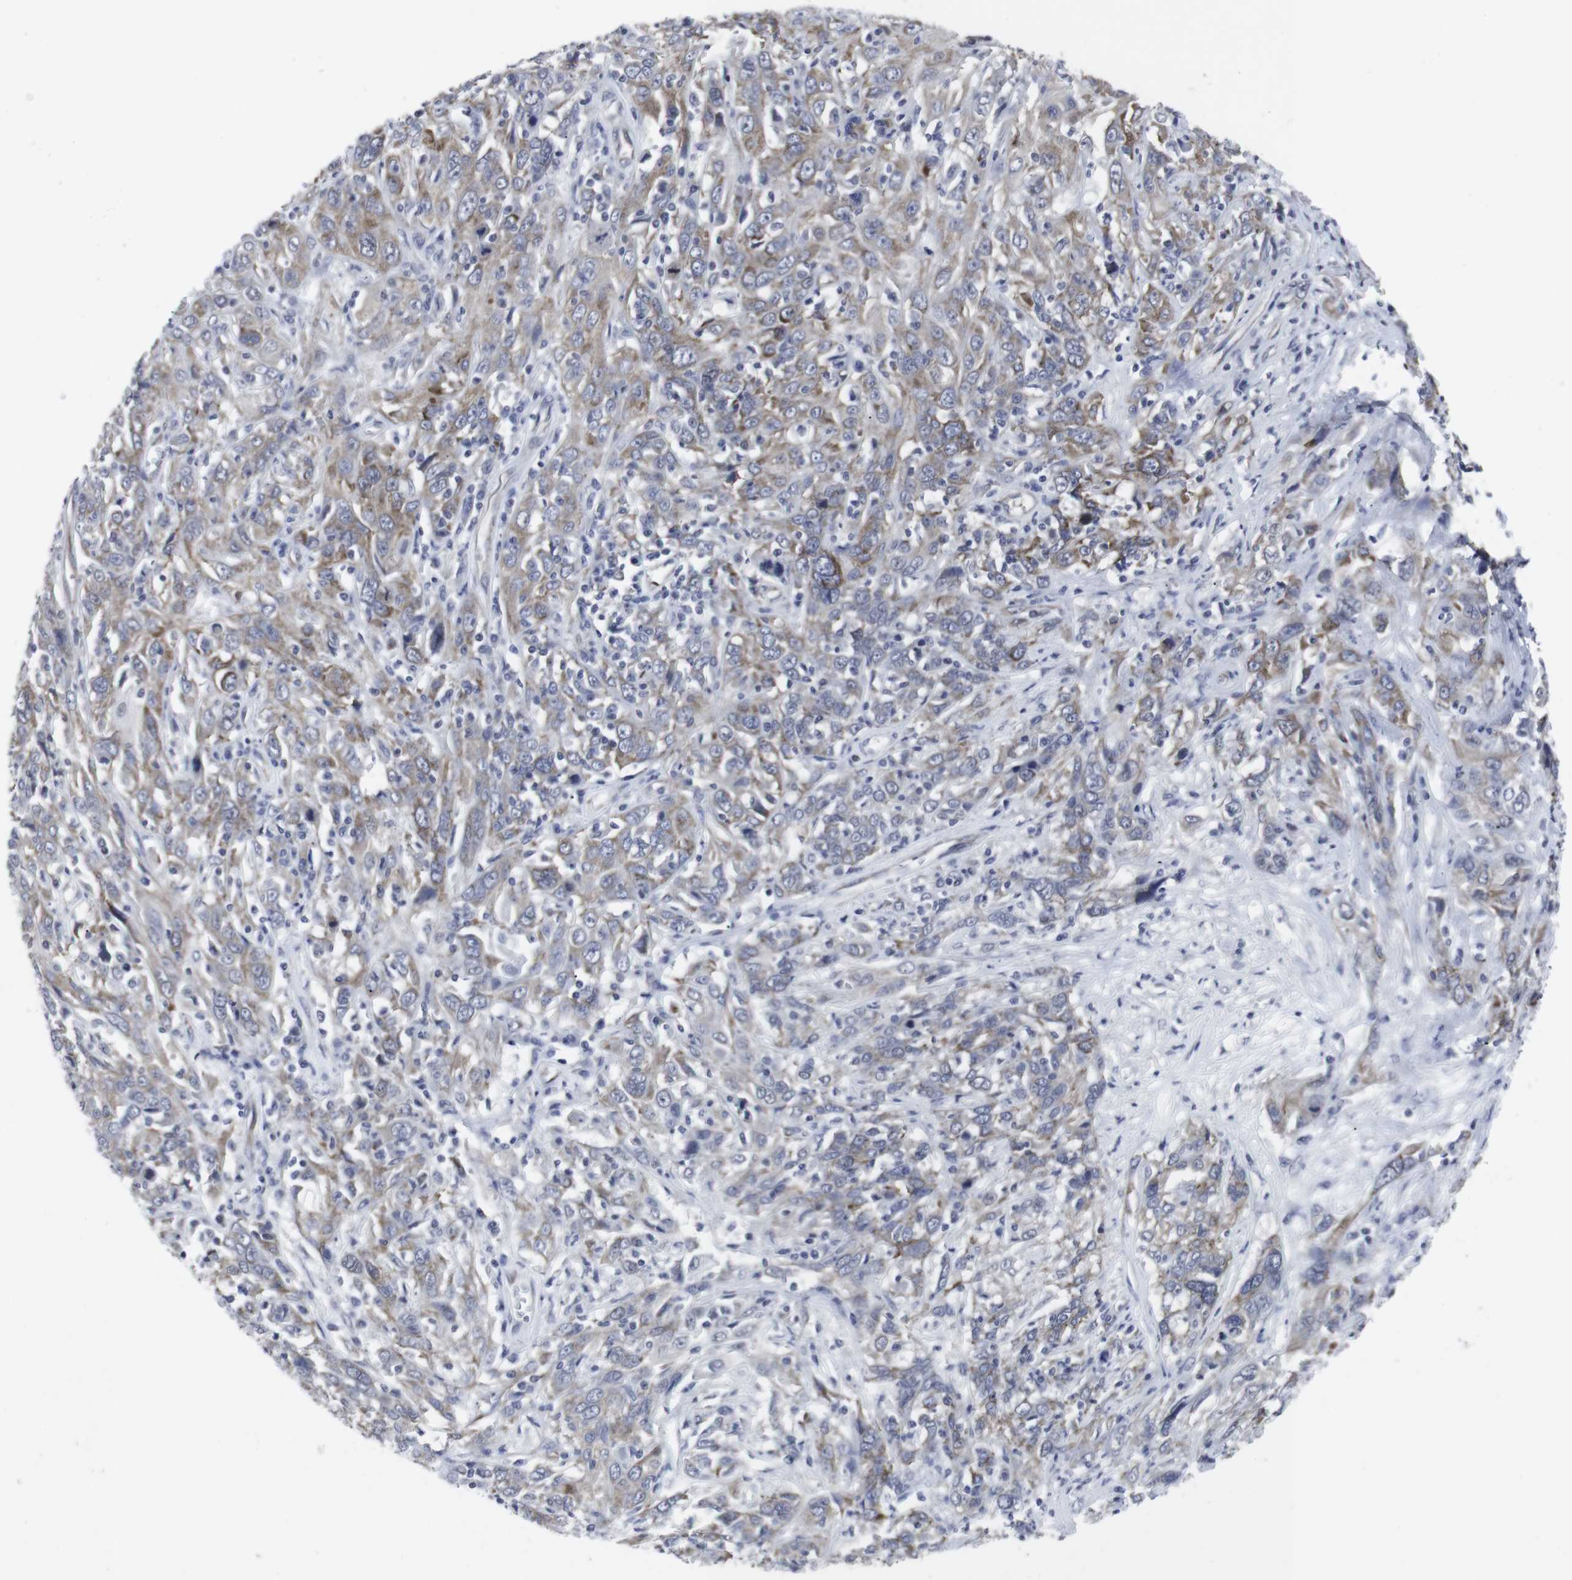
{"staining": {"intensity": "weak", "quantity": ">75%", "location": "cytoplasmic/membranous"}, "tissue": "cervical cancer", "cell_type": "Tumor cells", "image_type": "cancer", "snomed": [{"axis": "morphology", "description": "Squamous cell carcinoma, NOS"}, {"axis": "topography", "description": "Cervix"}], "caption": "Tumor cells demonstrate low levels of weak cytoplasmic/membranous positivity in approximately >75% of cells in human squamous cell carcinoma (cervical). (DAB (3,3'-diaminobenzidine) IHC with brightfield microscopy, high magnification).", "gene": "GEMIN2", "patient": {"sex": "female", "age": 46}}